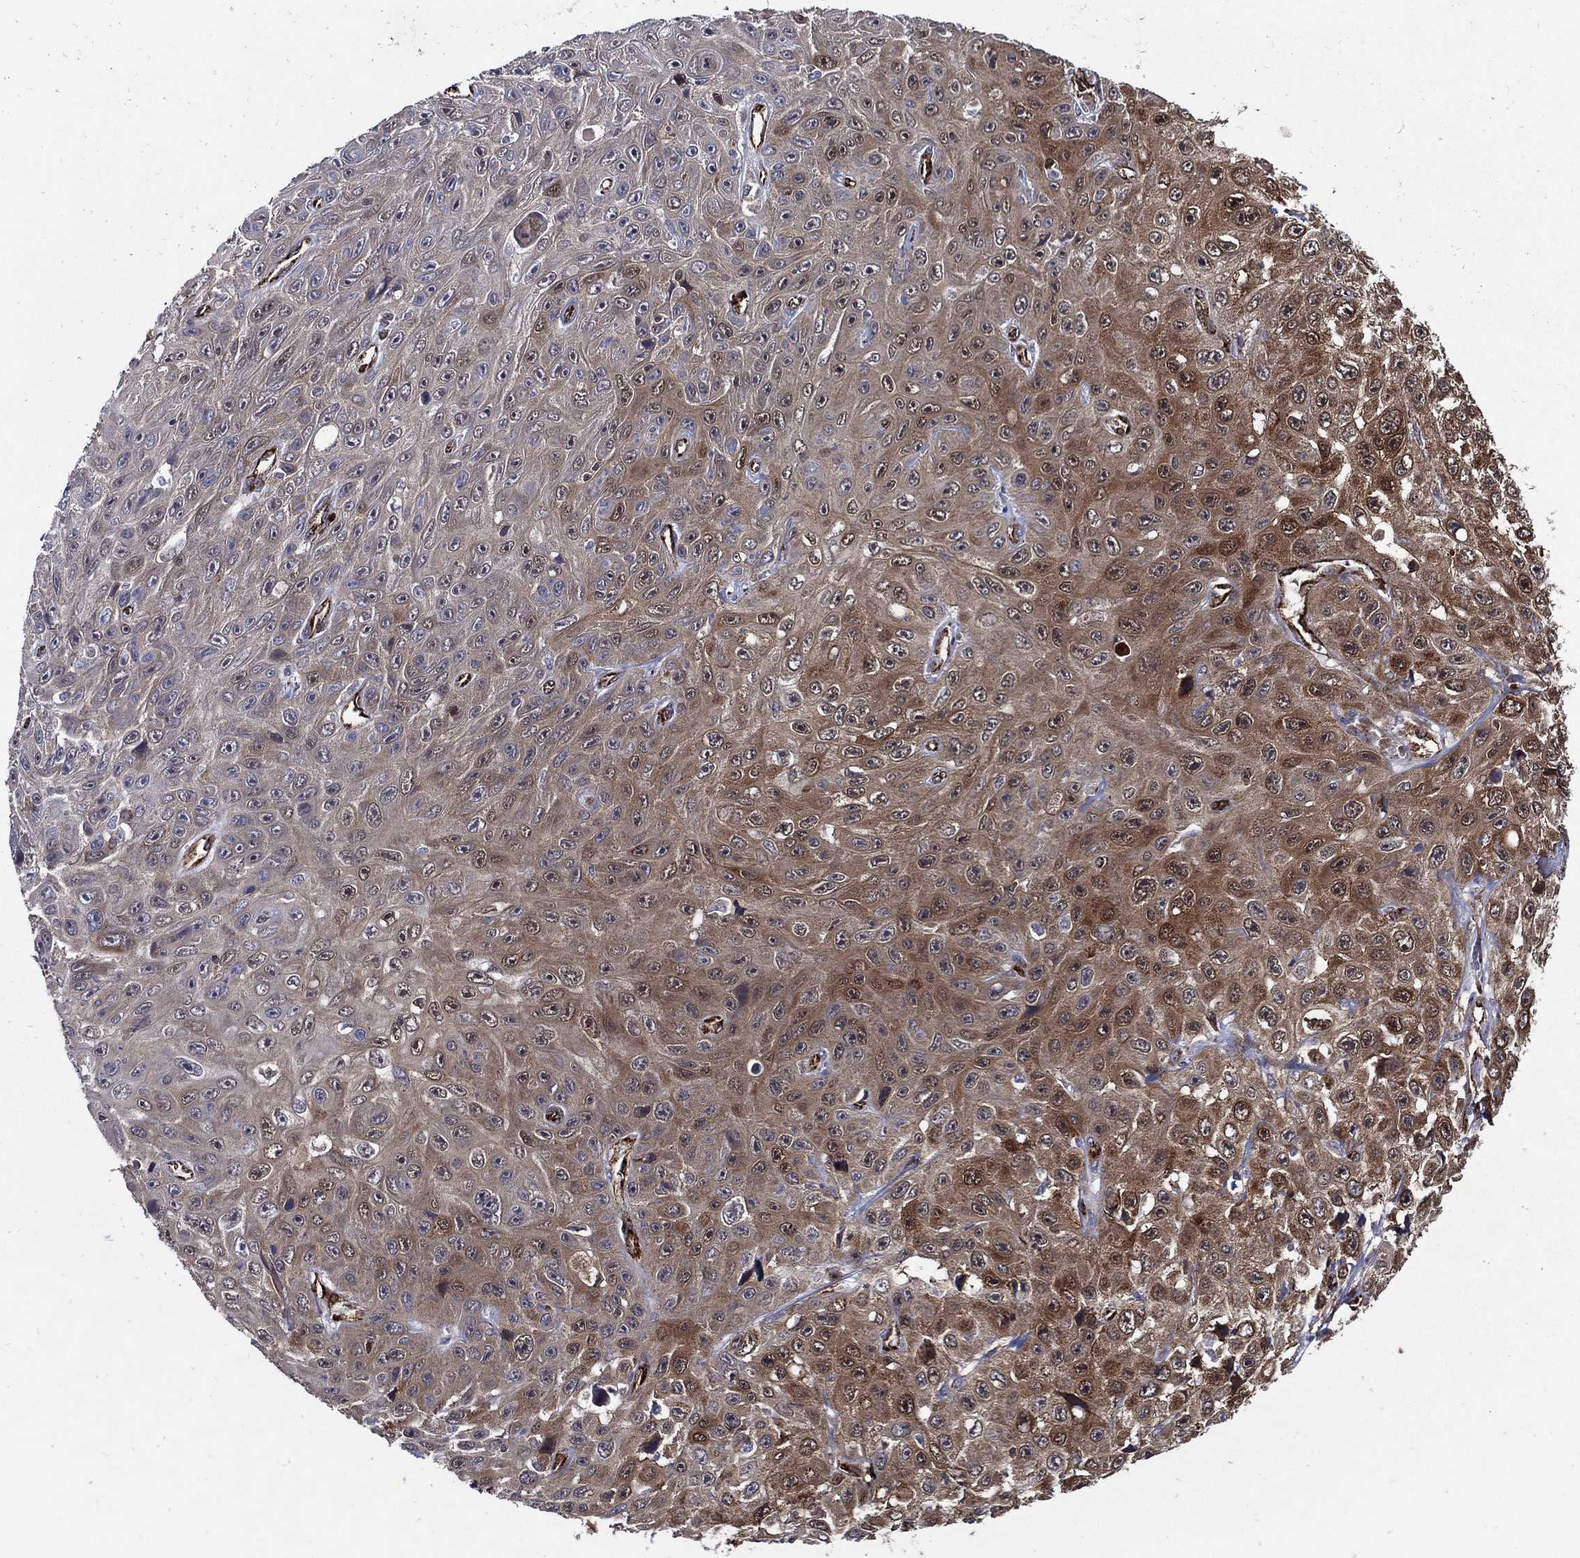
{"staining": {"intensity": "moderate", "quantity": "<25%", "location": "cytoplasmic/membranous"}, "tissue": "skin cancer", "cell_type": "Tumor cells", "image_type": "cancer", "snomed": [{"axis": "morphology", "description": "Squamous cell carcinoma, NOS"}, {"axis": "topography", "description": "Skin"}], "caption": "IHC of skin cancer (squamous cell carcinoma) exhibits low levels of moderate cytoplasmic/membranous positivity in about <25% of tumor cells.", "gene": "ARHGAP11A", "patient": {"sex": "male", "age": 82}}